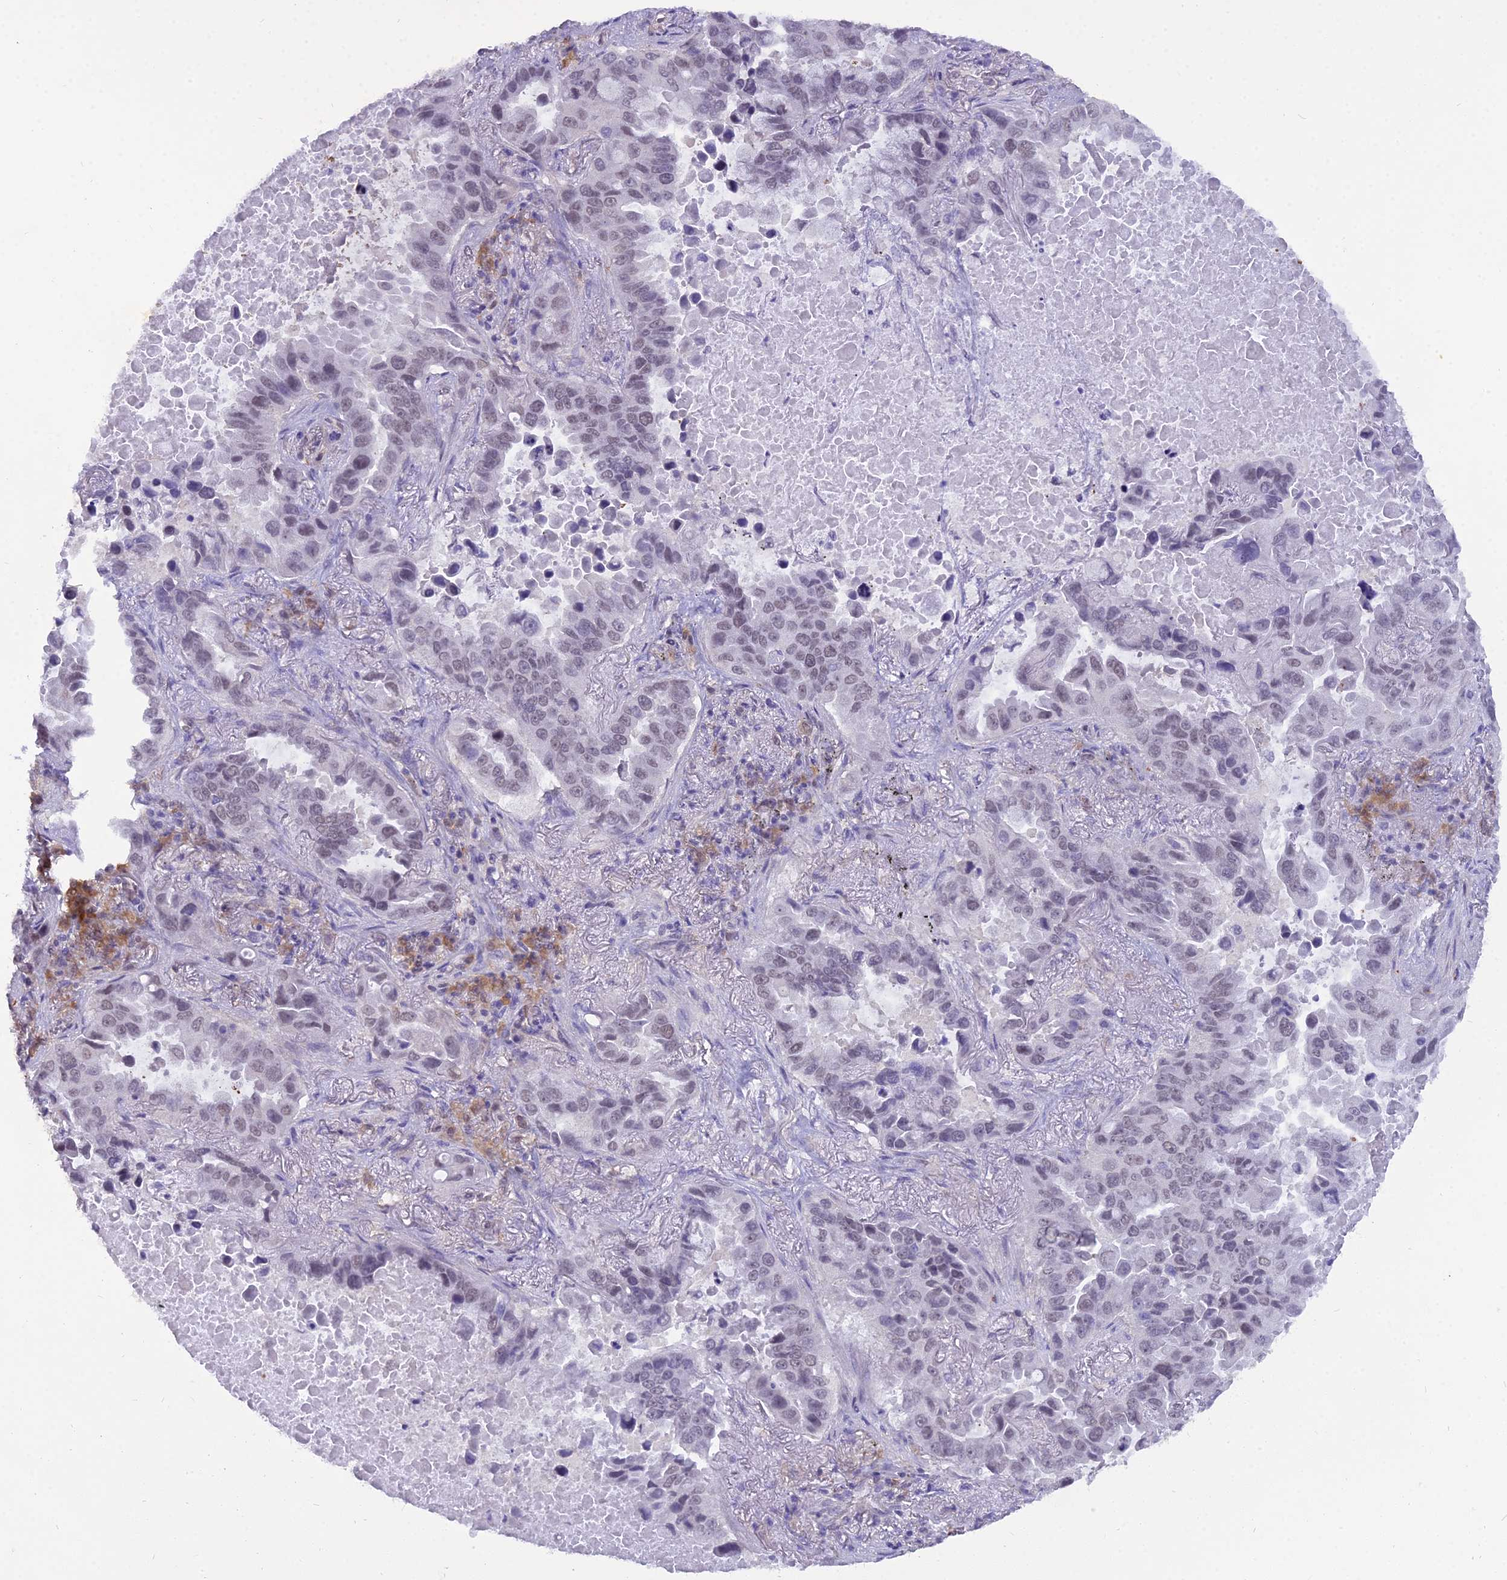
{"staining": {"intensity": "weak", "quantity": "<25%", "location": "nuclear"}, "tissue": "lung cancer", "cell_type": "Tumor cells", "image_type": "cancer", "snomed": [{"axis": "morphology", "description": "Adenocarcinoma, NOS"}, {"axis": "topography", "description": "Lung"}], "caption": "Immunohistochemical staining of human lung cancer (adenocarcinoma) shows no significant staining in tumor cells.", "gene": "BLNK", "patient": {"sex": "male", "age": 64}}